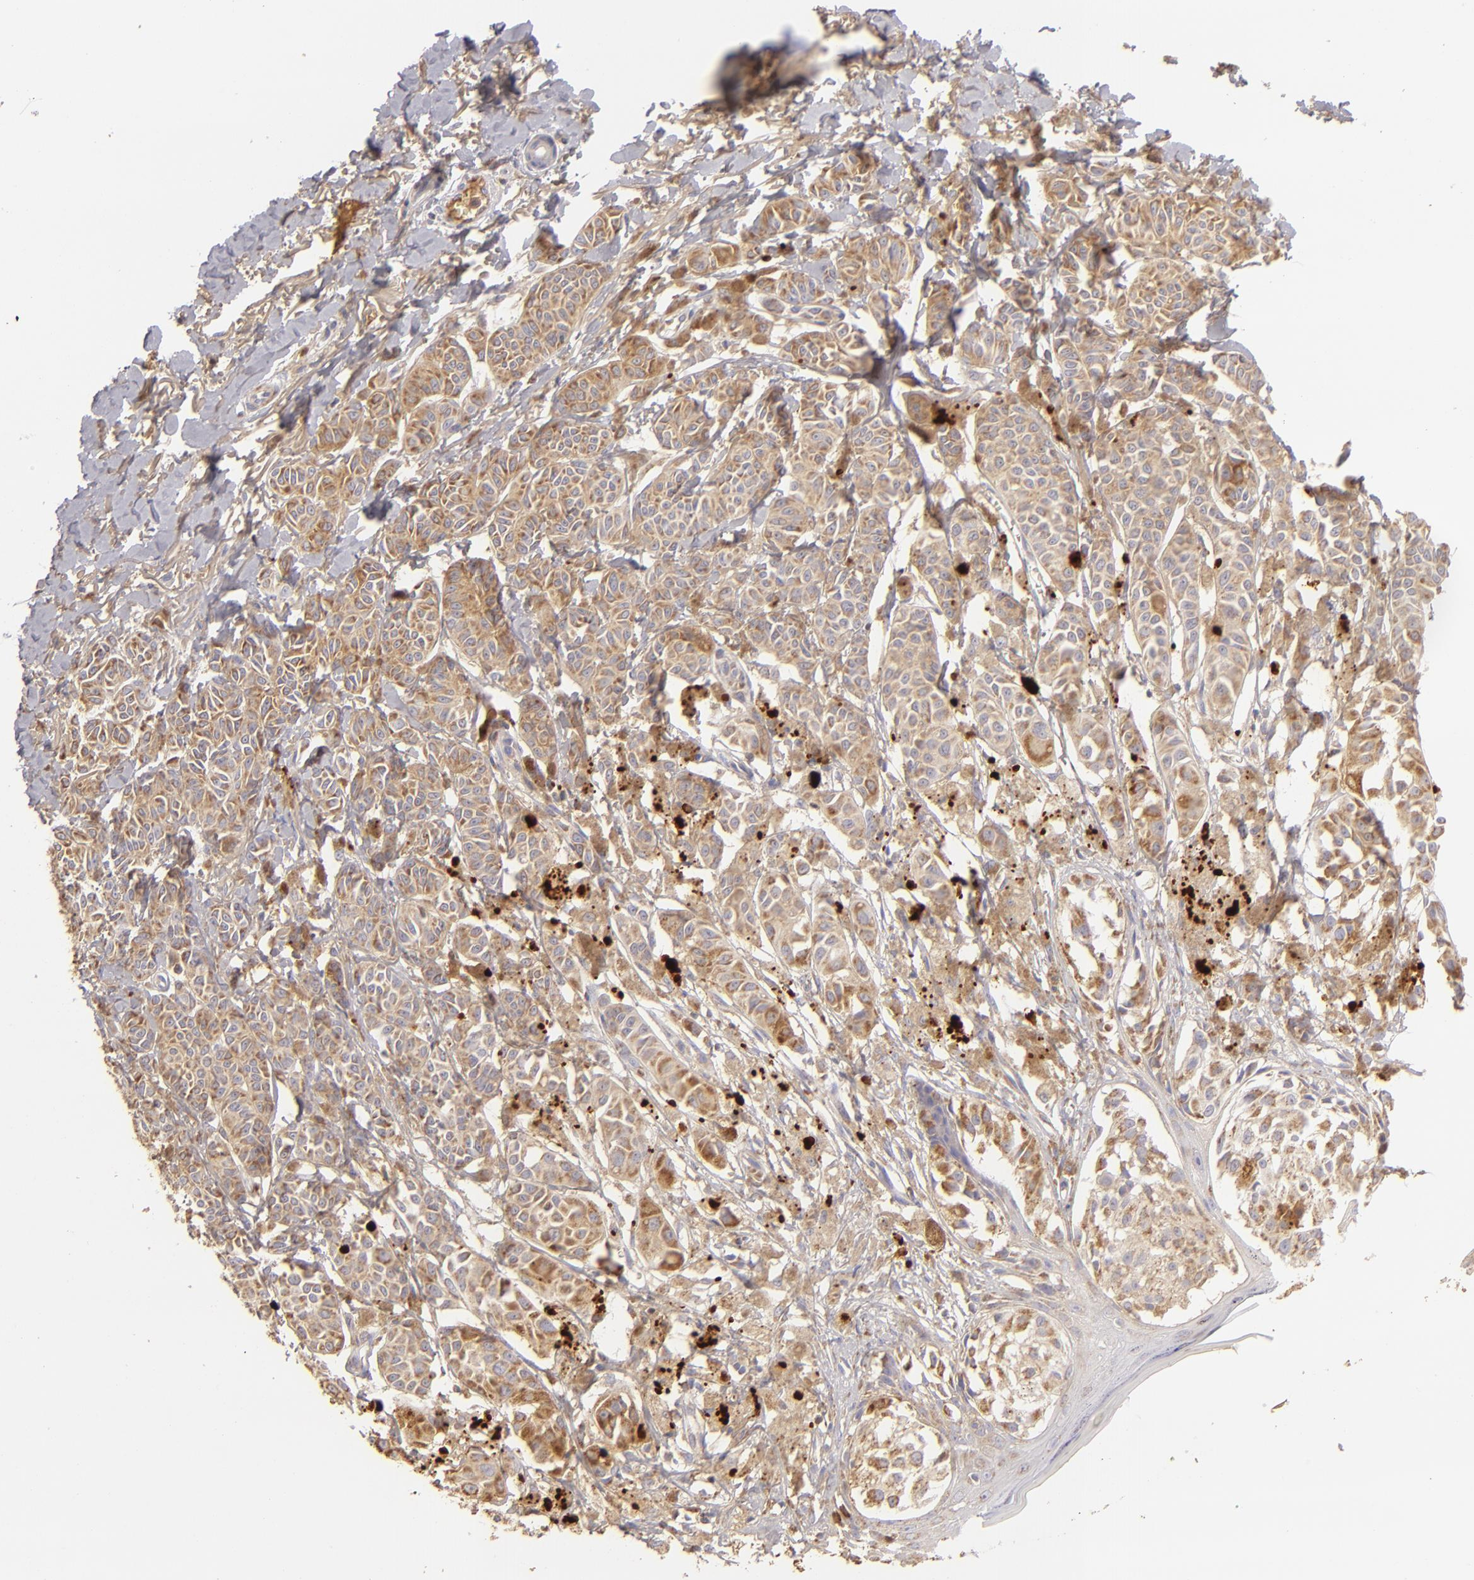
{"staining": {"intensity": "weak", "quantity": ">75%", "location": "cytoplasmic/membranous"}, "tissue": "melanoma", "cell_type": "Tumor cells", "image_type": "cancer", "snomed": [{"axis": "morphology", "description": "Malignant melanoma, NOS"}, {"axis": "topography", "description": "Skin"}], "caption": "Melanoma stained for a protein exhibits weak cytoplasmic/membranous positivity in tumor cells.", "gene": "CFB", "patient": {"sex": "male", "age": 76}}